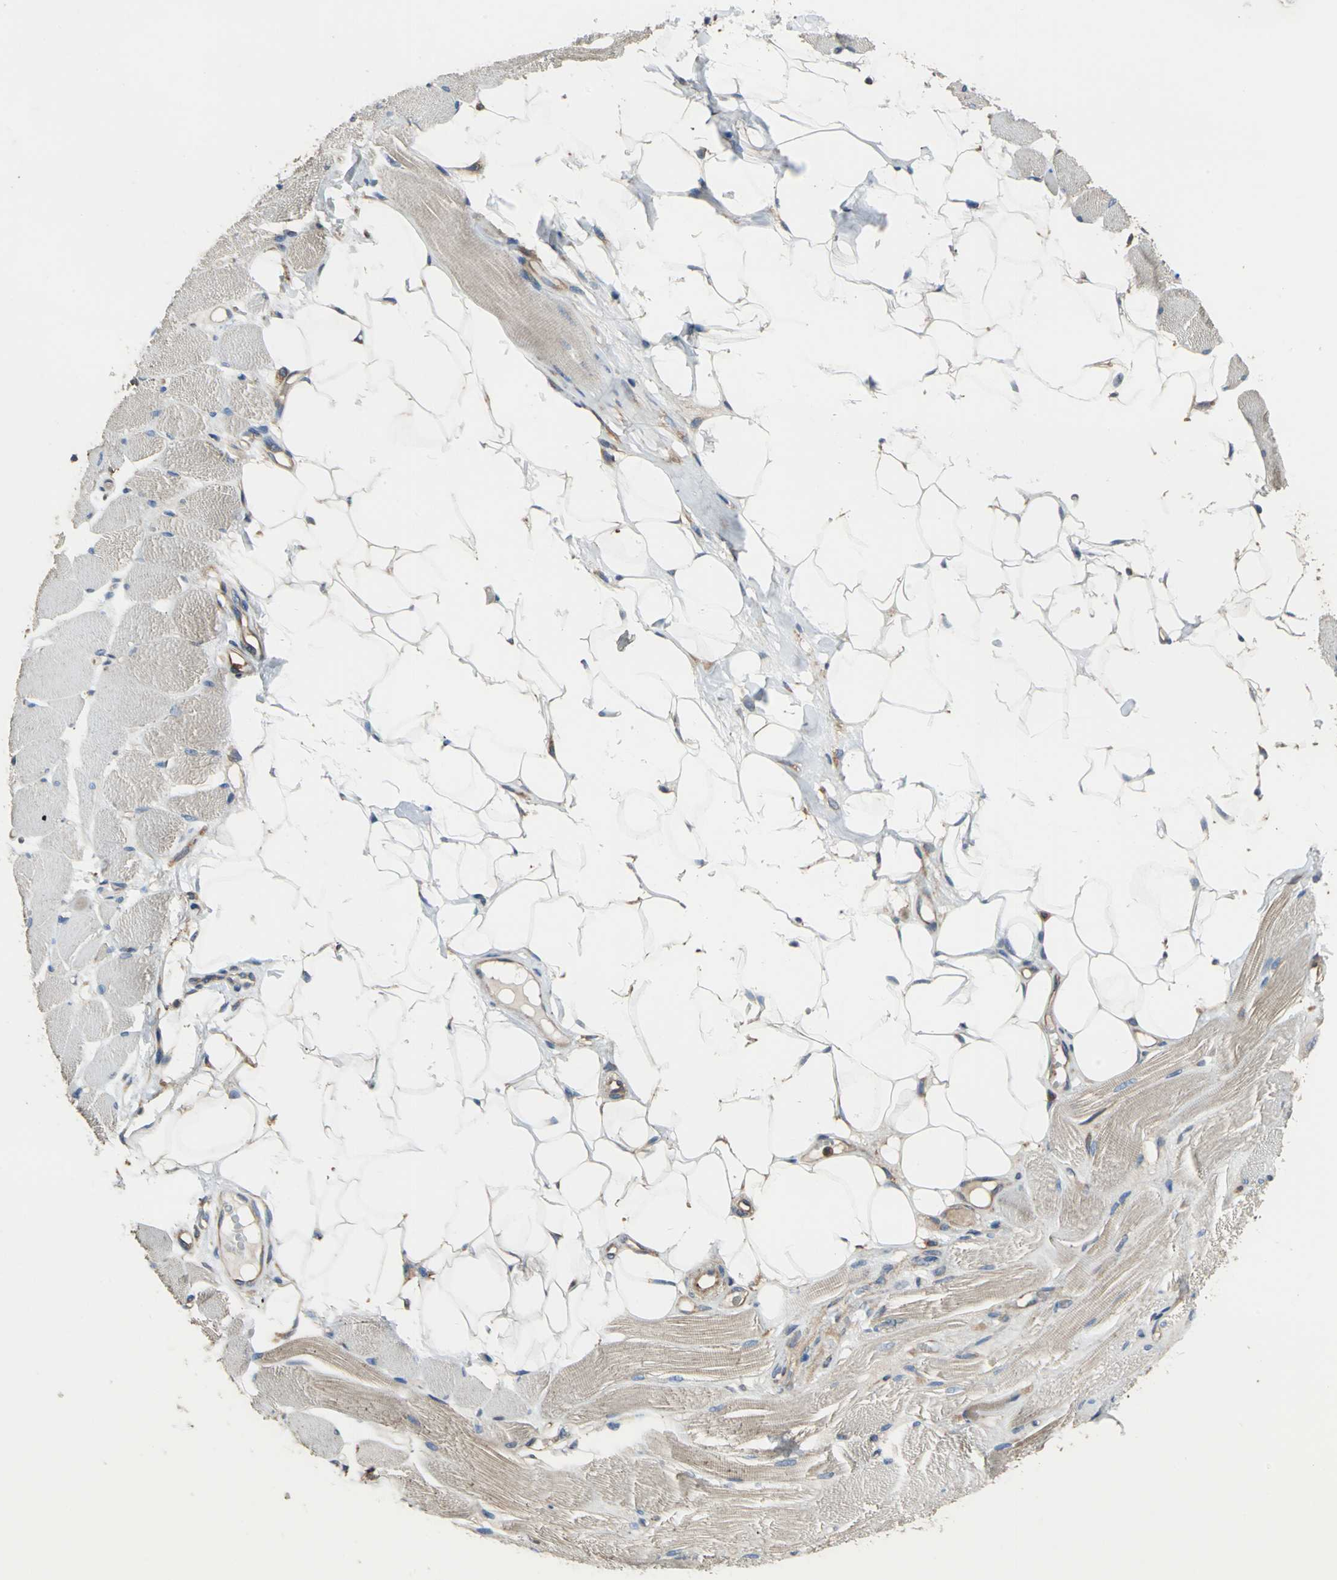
{"staining": {"intensity": "weak", "quantity": ">75%", "location": "cytoplasmic/membranous"}, "tissue": "skeletal muscle", "cell_type": "Myocytes", "image_type": "normal", "snomed": [{"axis": "morphology", "description": "Normal tissue, NOS"}, {"axis": "topography", "description": "Skeletal muscle"}, {"axis": "topography", "description": "Peripheral nerve tissue"}], "caption": "Normal skeletal muscle displays weak cytoplasmic/membranous positivity in approximately >75% of myocytes (IHC, brightfield microscopy, high magnification)..", "gene": "CAPN1", "patient": {"sex": "female", "age": 84}}